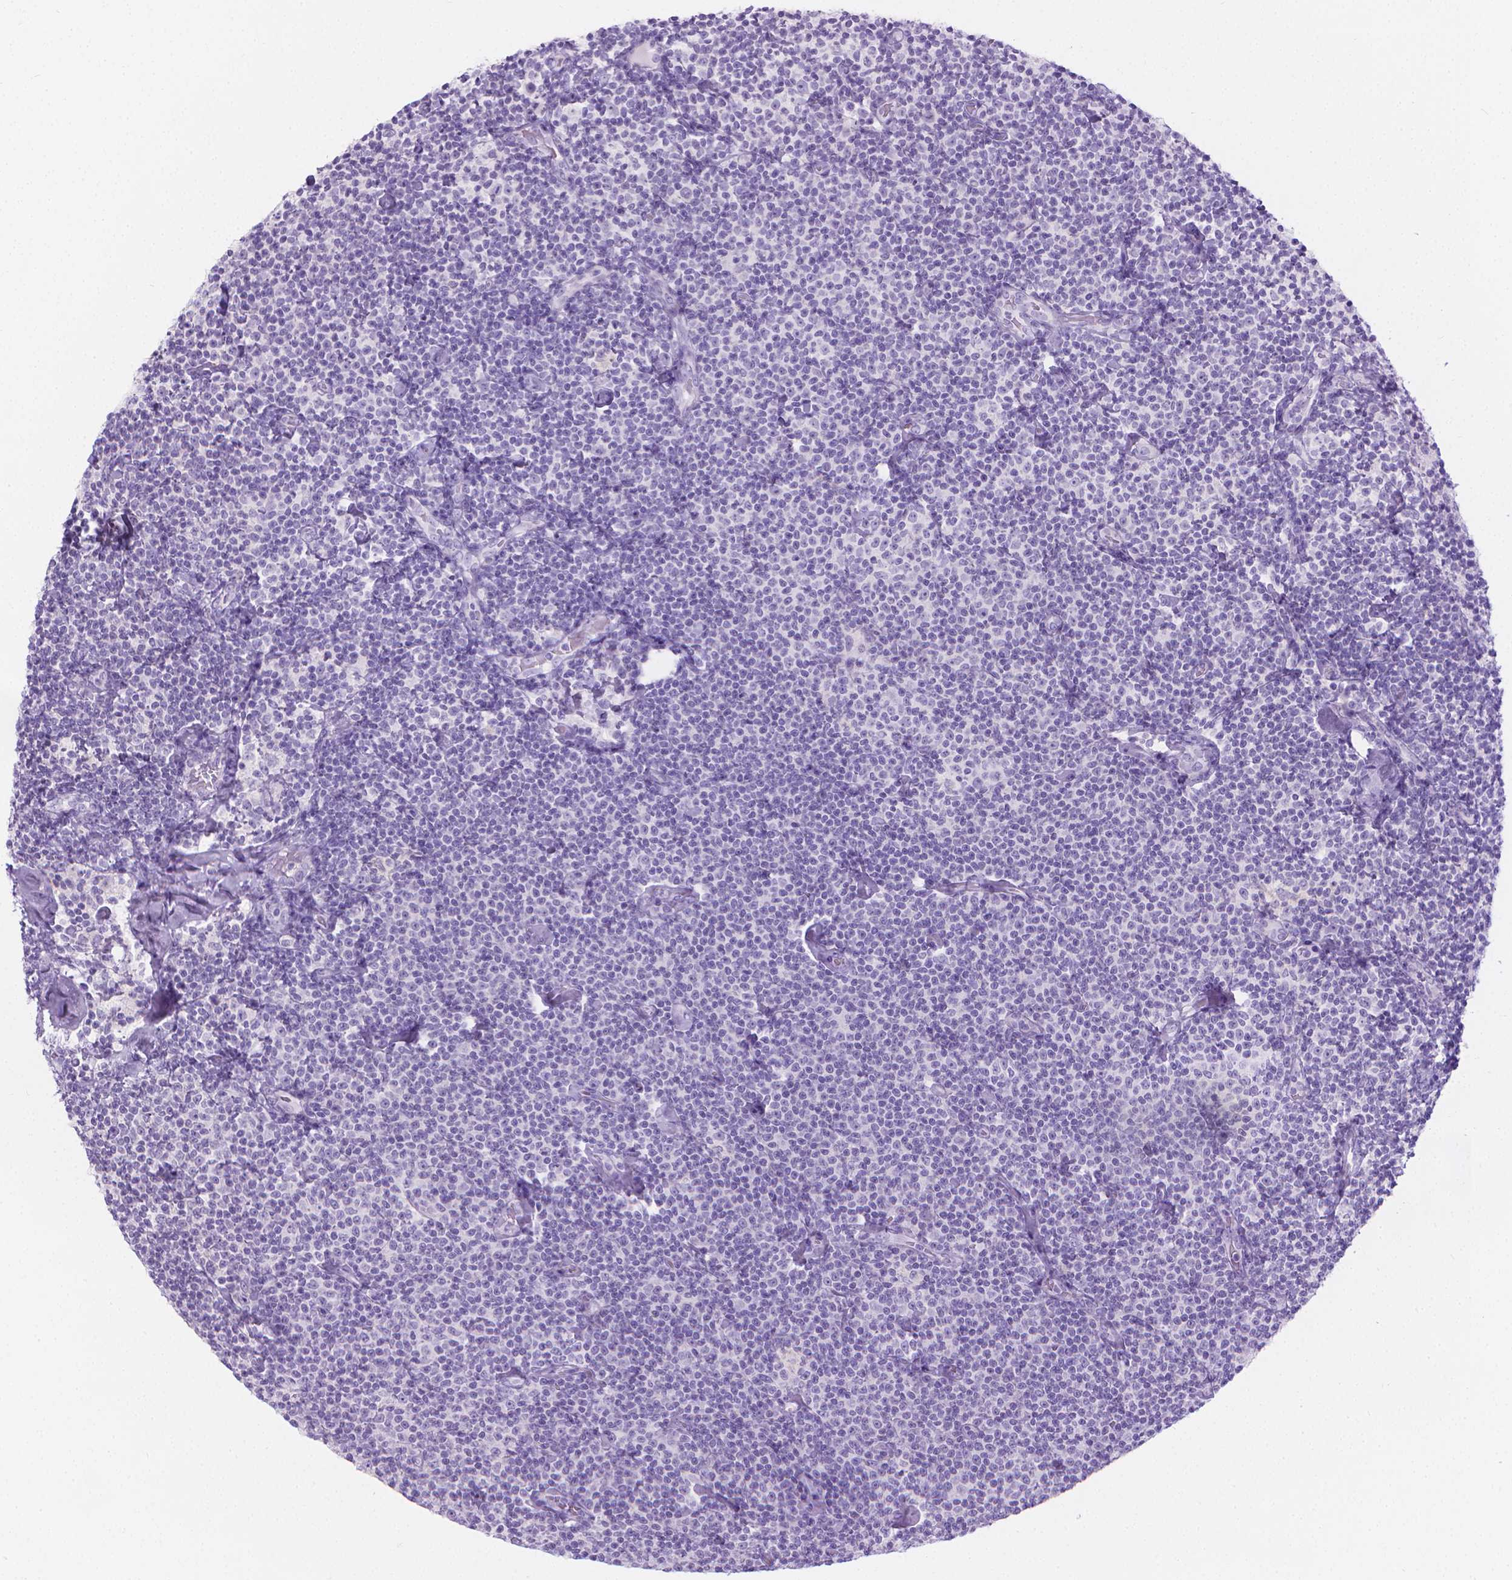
{"staining": {"intensity": "negative", "quantity": "none", "location": "none"}, "tissue": "lymphoma", "cell_type": "Tumor cells", "image_type": "cancer", "snomed": [{"axis": "morphology", "description": "Malignant lymphoma, non-Hodgkin's type, Low grade"}, {"axis": "topography", "description": "Lymph node"}], "caption": "High power microscopy photomicrograph of an IHC image of low-grade malignant lymphoma, non-Hodgkin's type, revealing no significant positivity in tumor cells.", "gene": "SPAG6", "patient": {"sex": "male", "age": 81}}